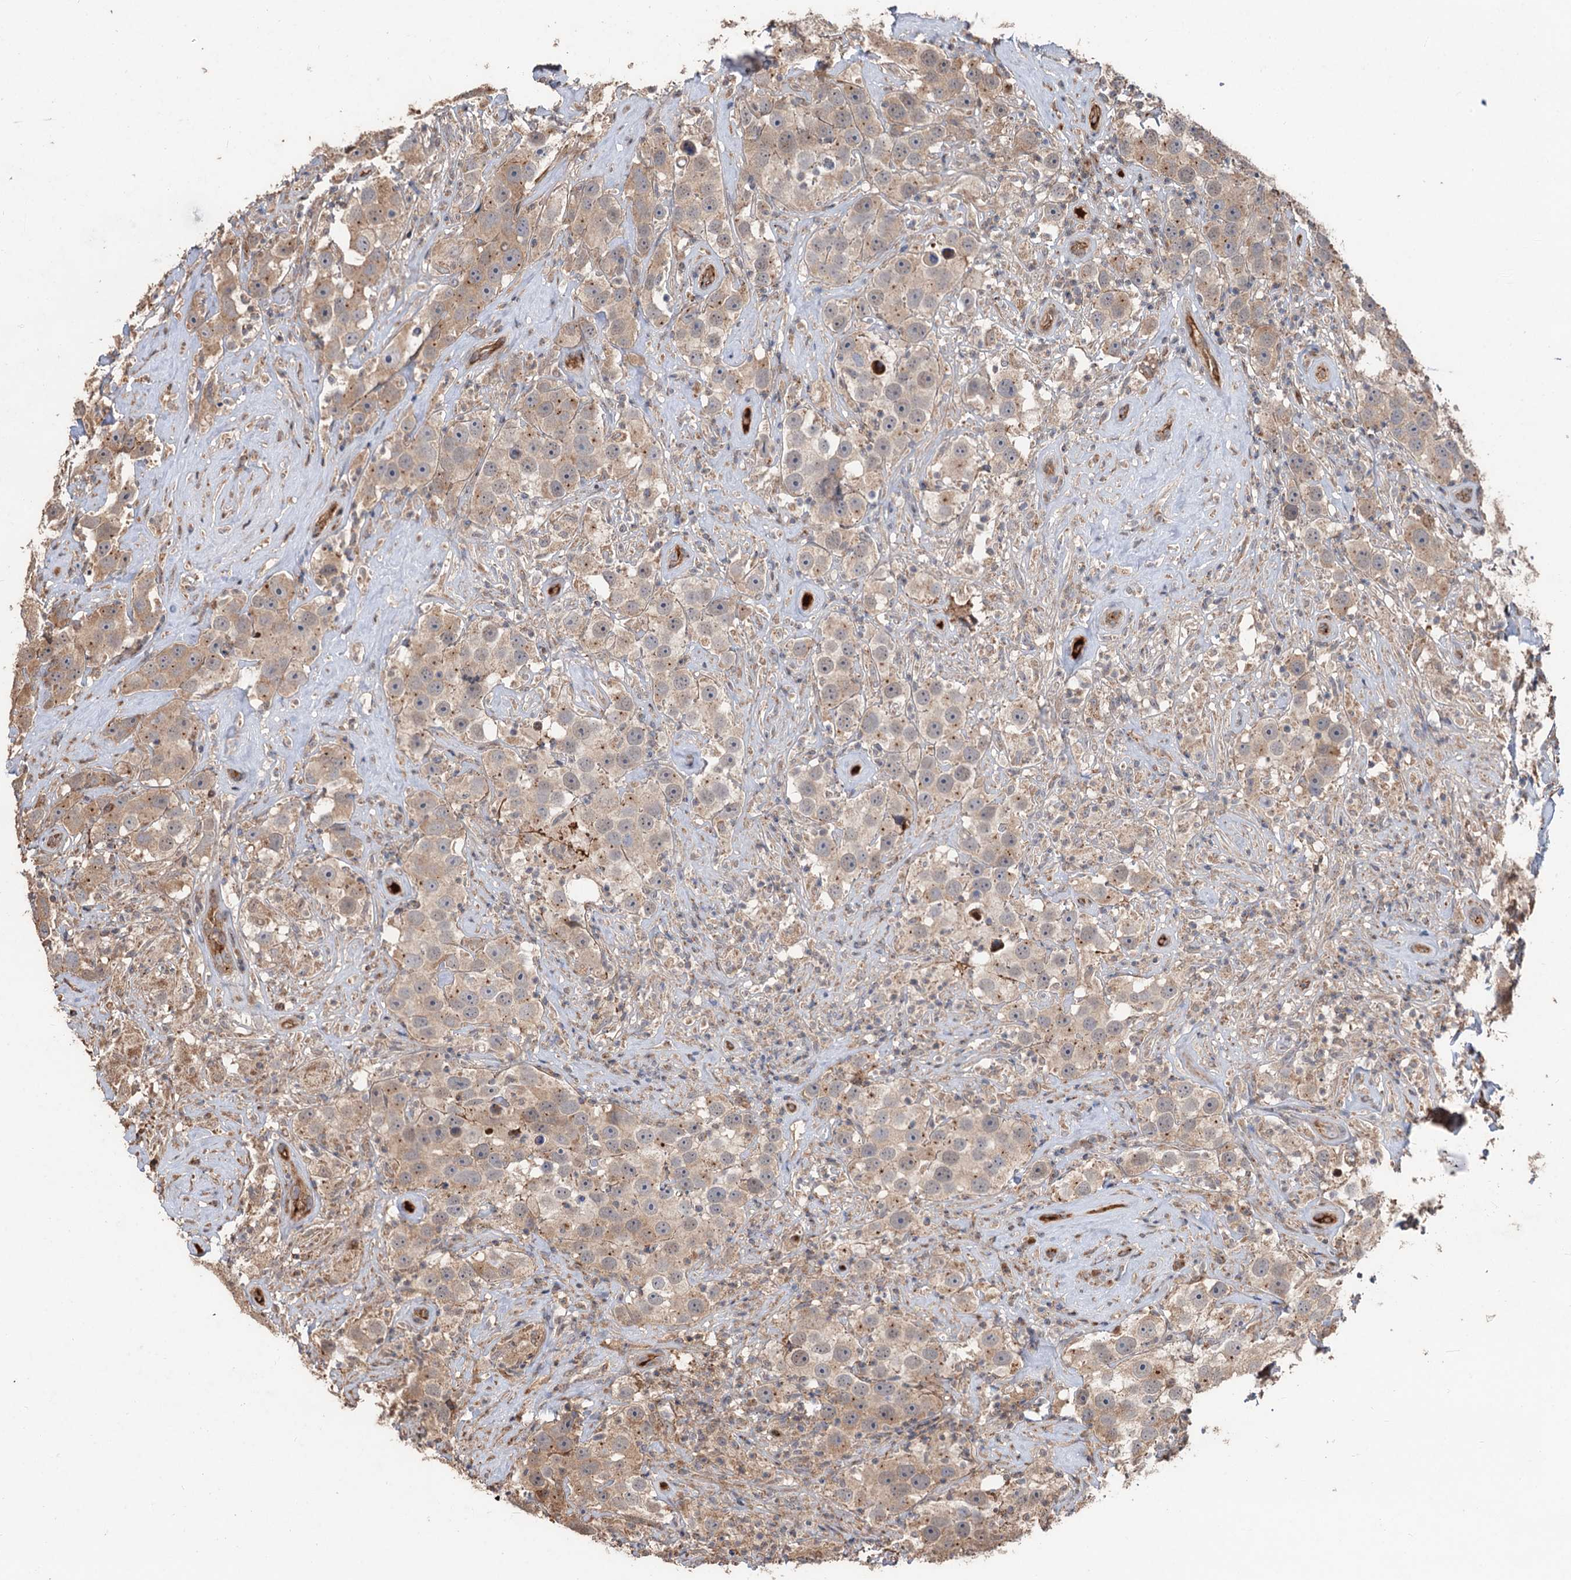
{"staining": {"intensity": "weak", "quantity": "25%-75%", "location": "cytoplasmic/membranous"}, "tissue": "testis cancer", "cell_type": "Tumor cells", "image_type": "cancer", "snomed": [{"axis": "morphology", "description": "Seminoma, NOS"}, {"axis": "topography", "description": "Testis"}], "caption": "Human seminoma (testis) stained with a brown dye exhibits weak cytoplasmic/membranous positive staining in approximately 25%-75% of tumor cells.", "gene": "DEXI", "patient": {"sex": "male", "age": 49}}